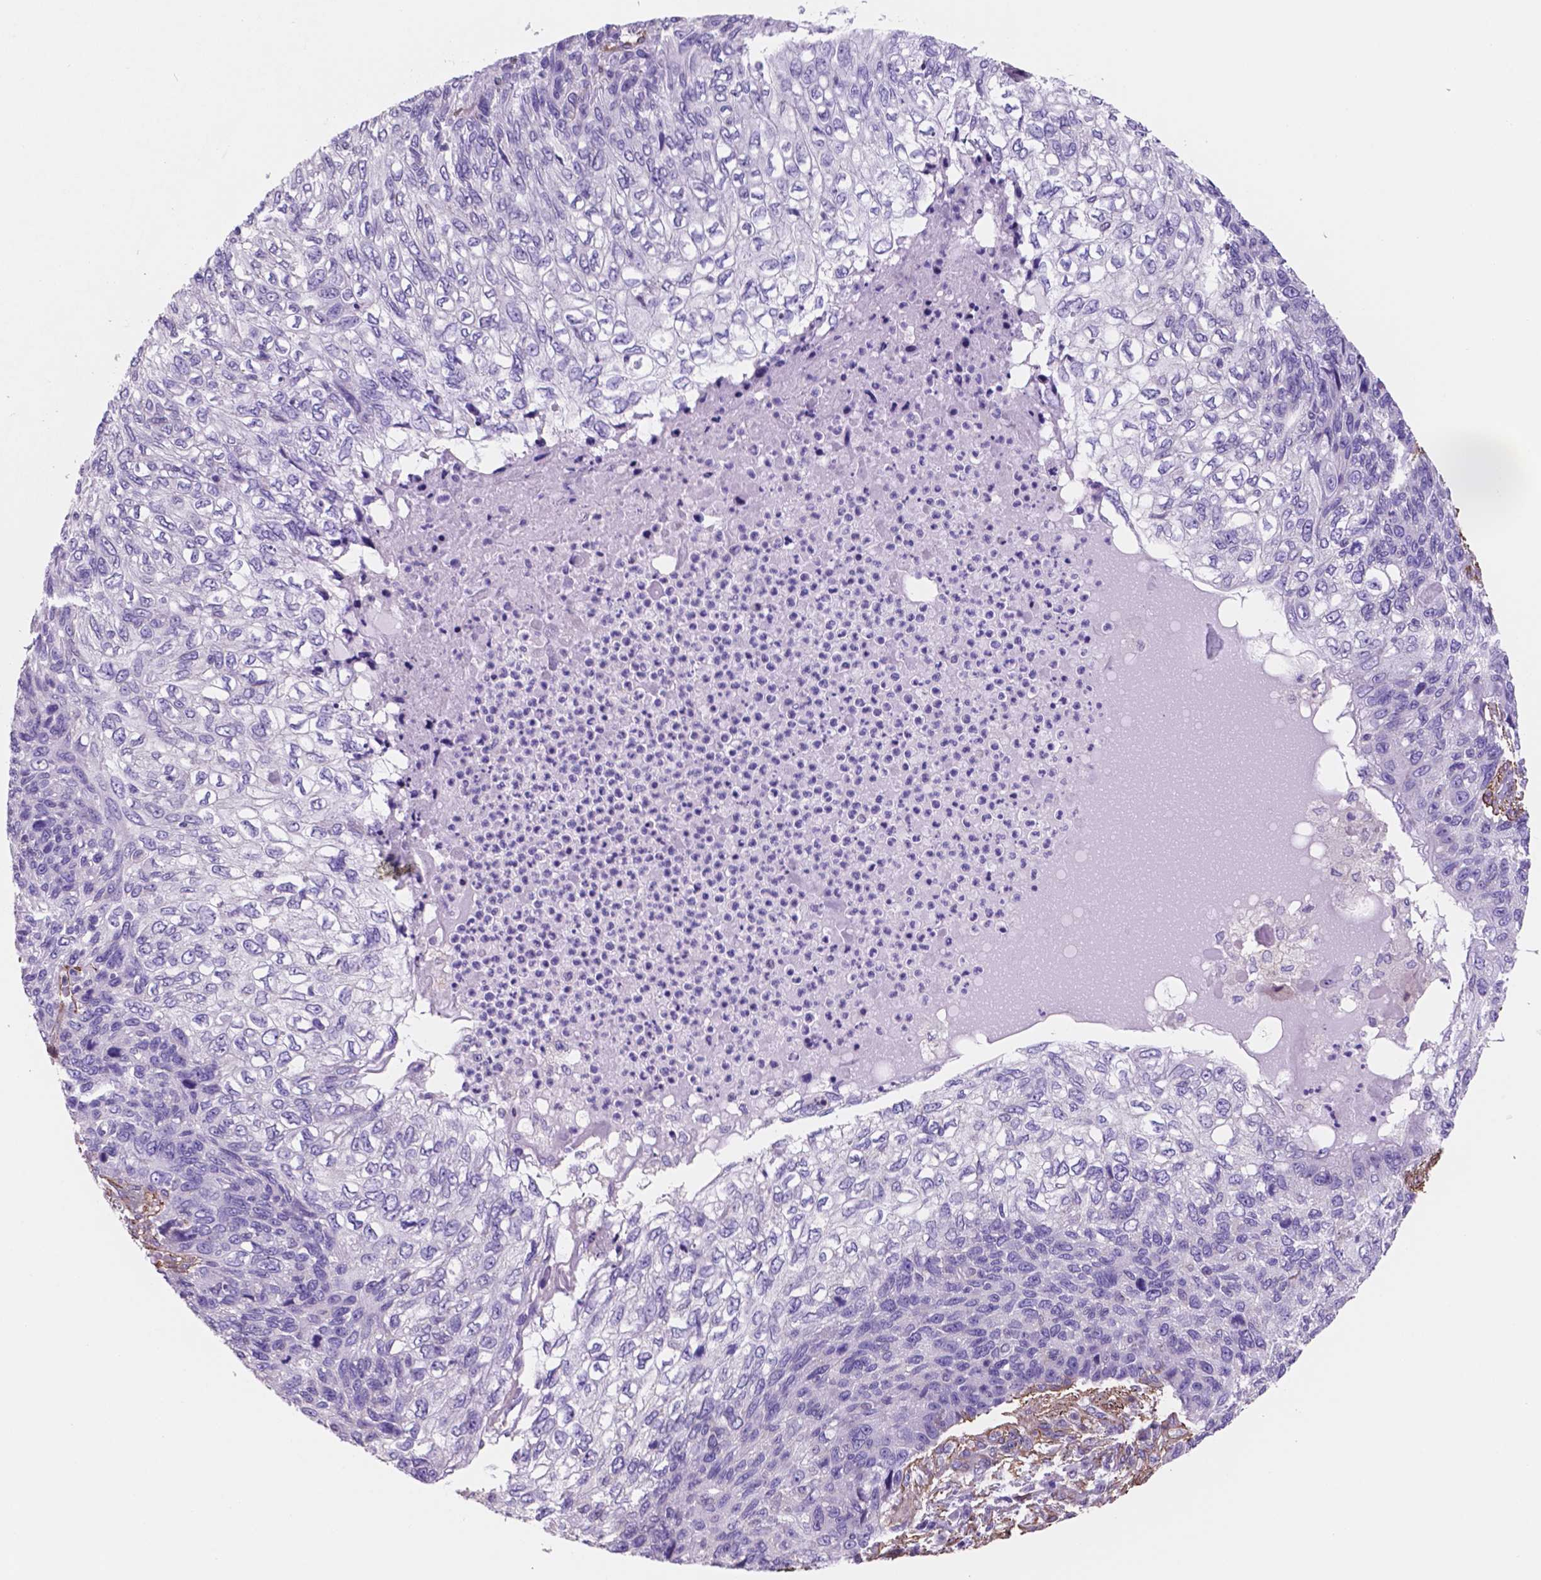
{"staining": {"intensity": "negative", "quantity": "none", "location": "none"}, "tissue": "skin cancer", "cell_type": "Tumor cells", "image_type": "cancer", "snomed": [{"axis": "morphology", "description": "Squamous cell carcinoma, NOS"}, {"axis": "topography", "description": "Skin"}], "caption": "A high-resolution histopathology image shows immunohistochemistry (IHC) staining of skin squamous cell carcinoma, which shows no significant staining in tumor cells.", "gene": "TOR2A", "patient": {"sex": "male", "age": 92}}